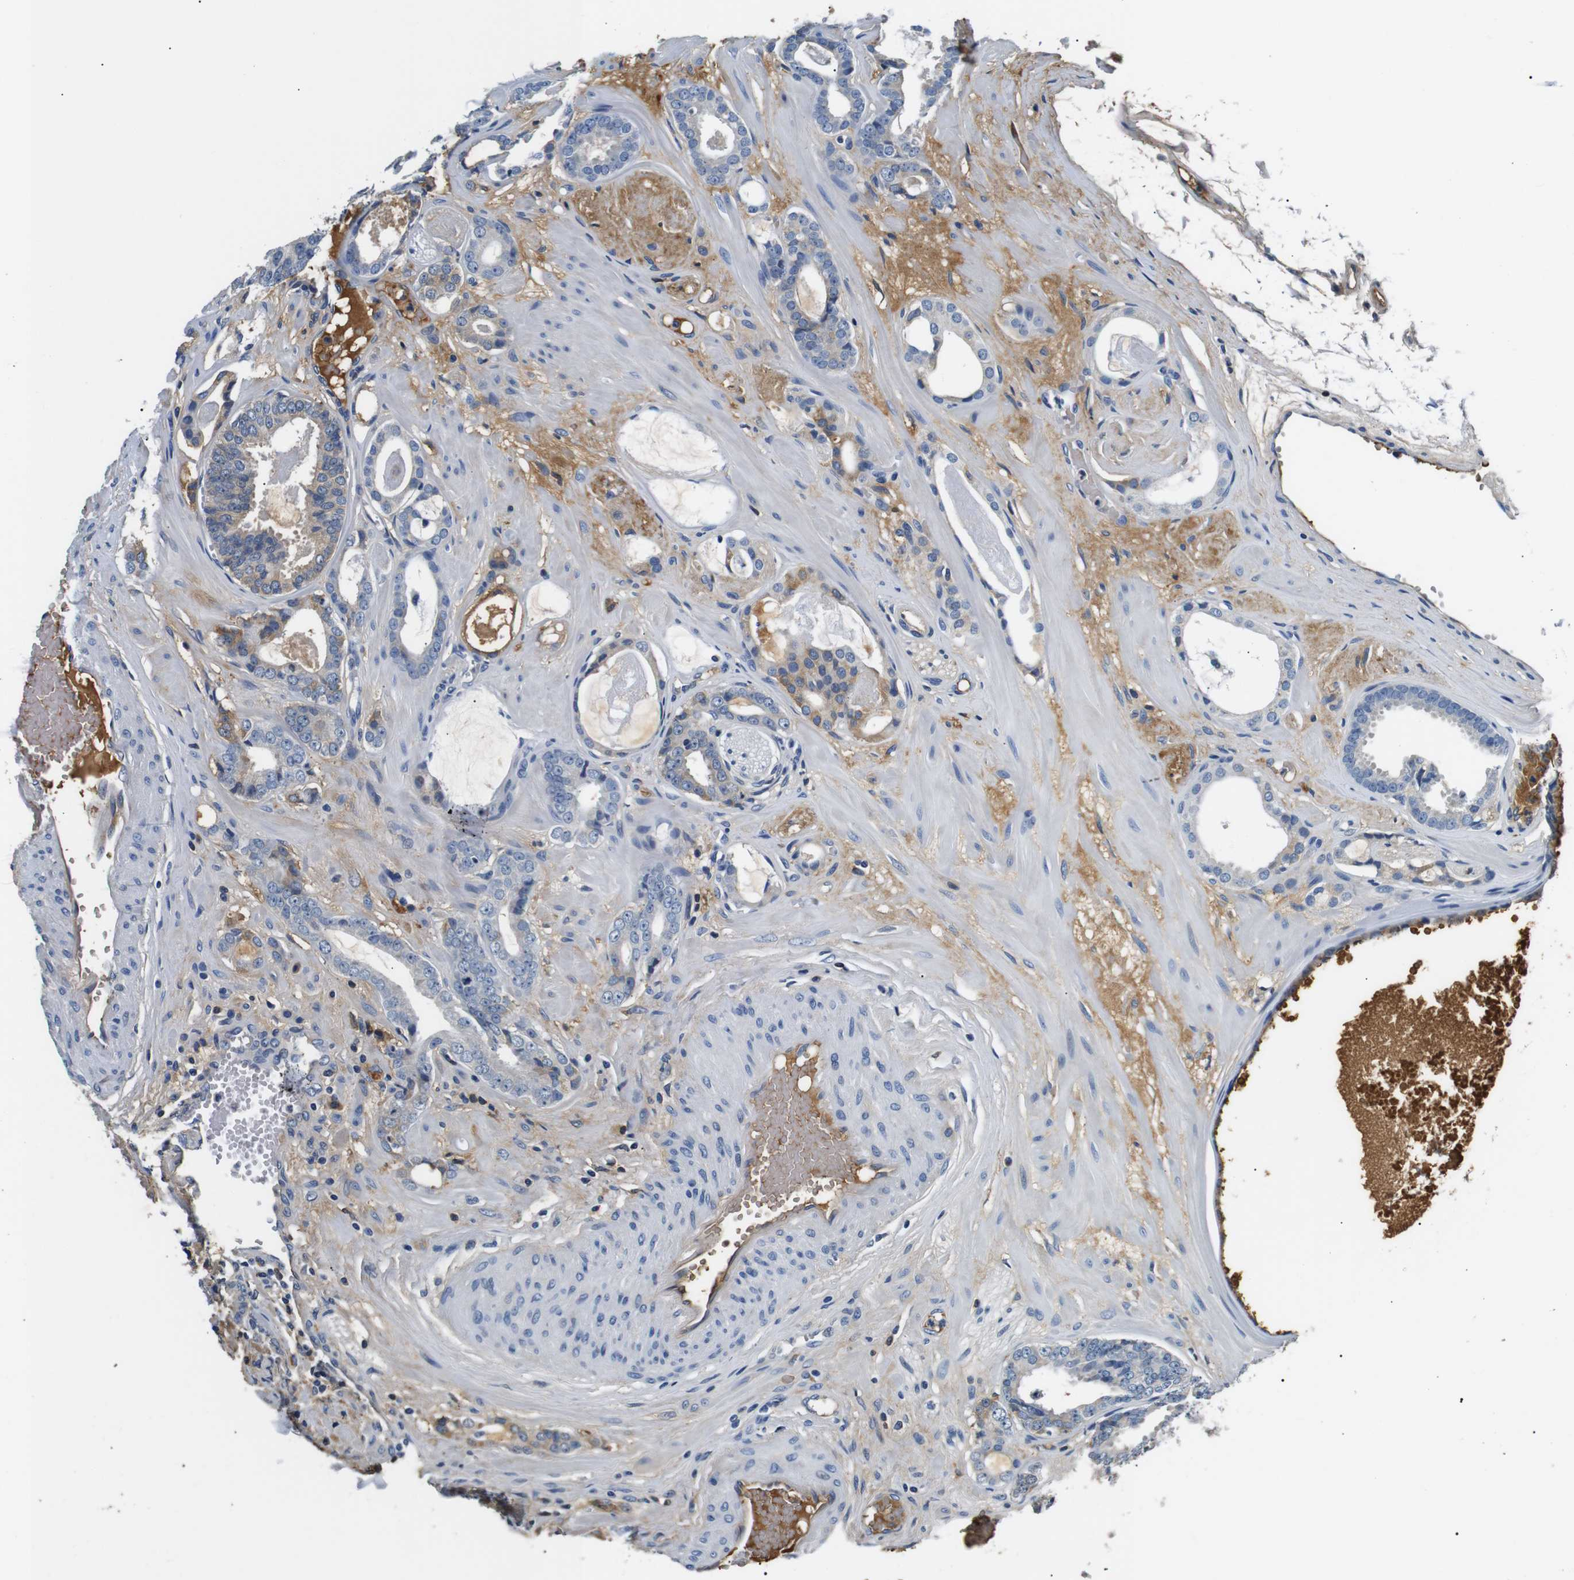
{"staining": {"intensity": "weak", "quantity": "<25%", "location": "cytoplasmic/membranous"}, "tissue": "prostate cancer", "cell_type": "Tumor cells", "image_type": "cancer", "snomed": [{"axis": "morphology", "description": "Adenocarcinoma, Low grade"}, {"axis": "topography", "description": "Prostate"}], "caption": "IHC photomicrograph of neoplastic tissue: human prostate cancer stained with DAB displays no significant protein expression in tumor cells.", "gene": "LHCGR", "patient": {"sex": "male", "age": 53}}